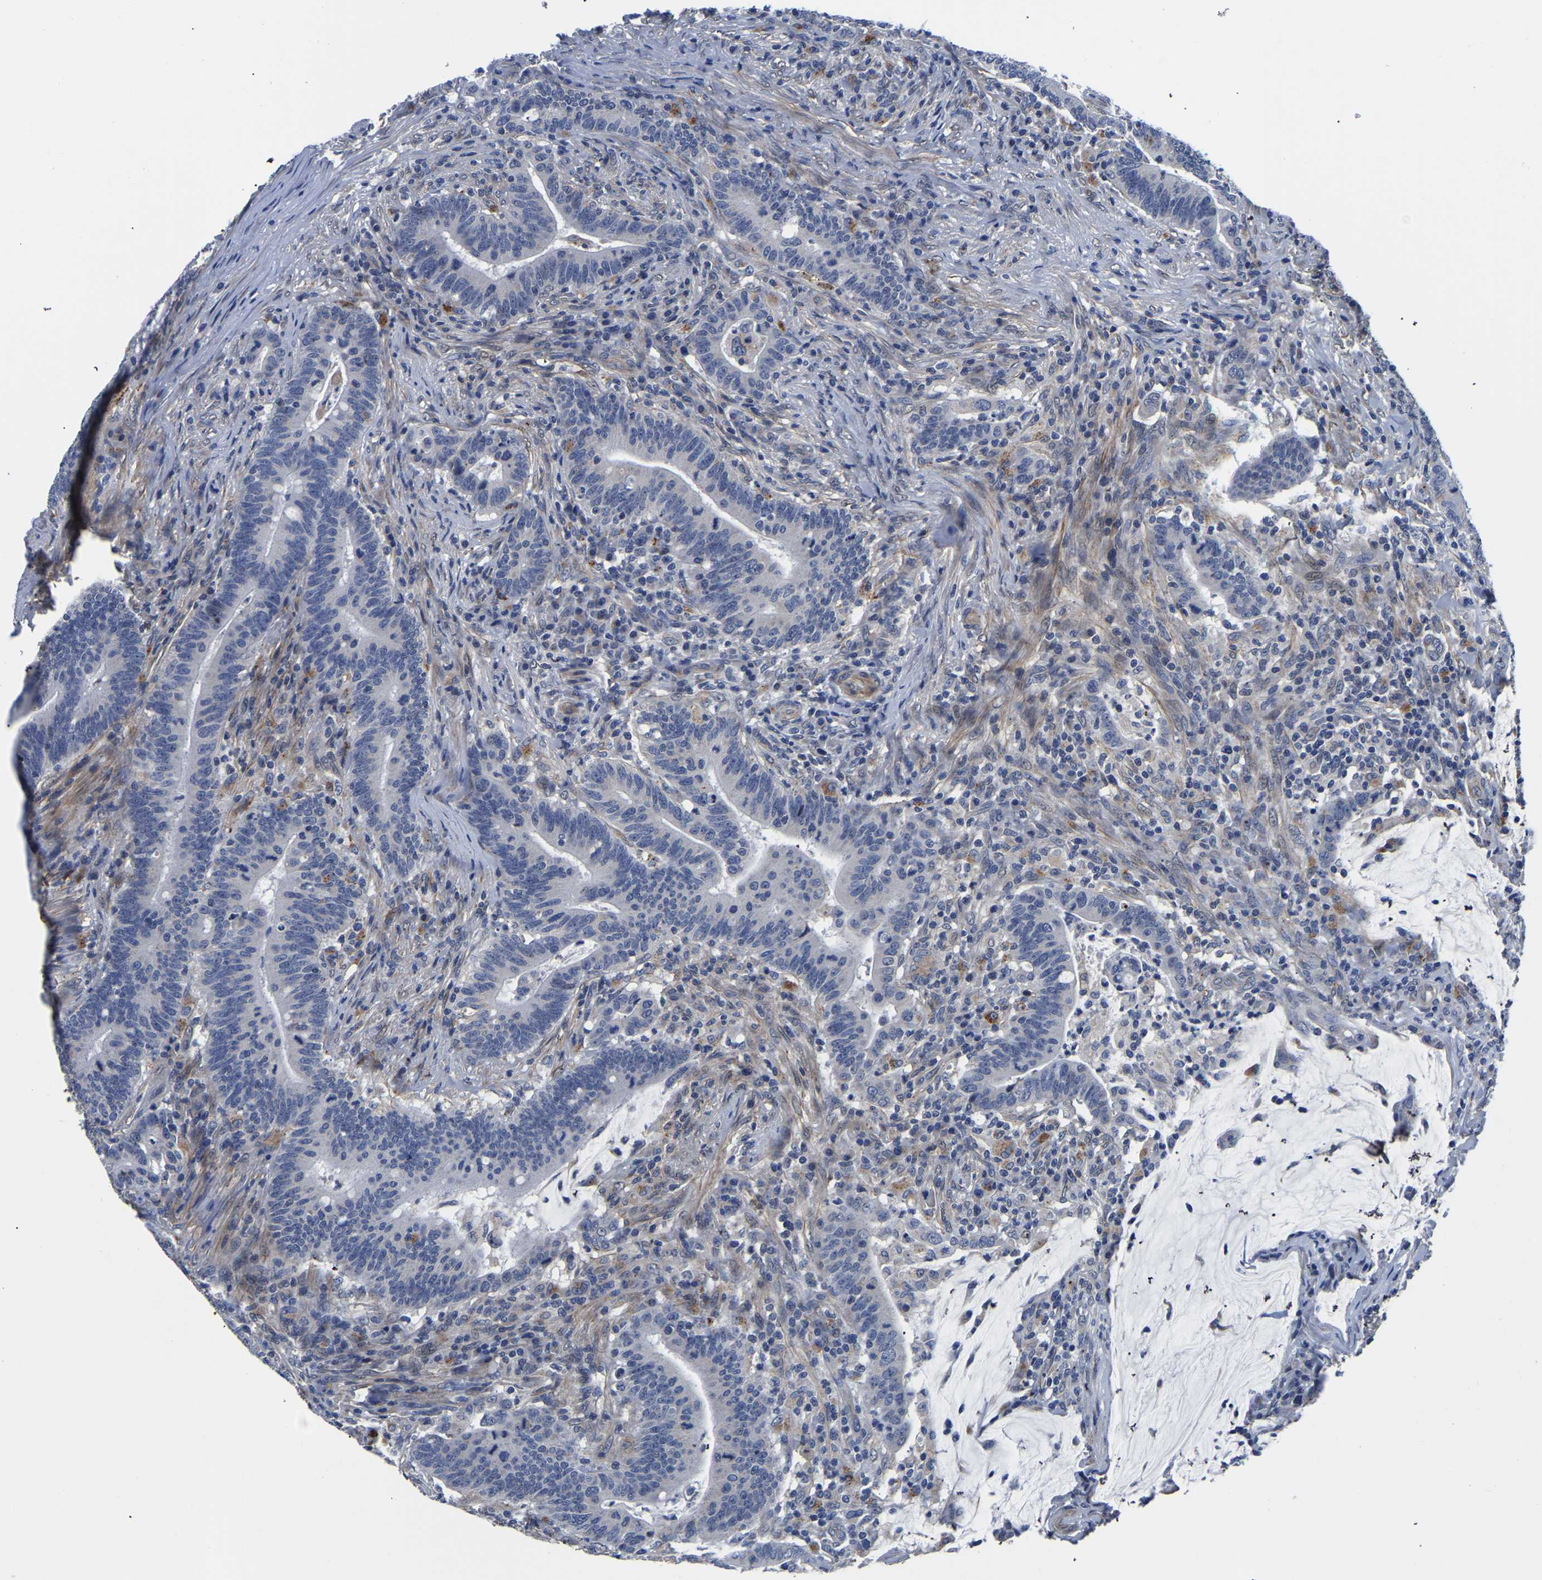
{"staining": {"intensity": "negative", "quantity": "none", "location": "none"}, "tissue": "colorectal cancer", "cell_type": "Tumor cells", "image_type": "cancer", "snomed": [{"axis": "morphology", "description": "Normal tissue, NOS"}, {"axis": "morphology", "description": "Adenocarcinoma, NOS"}, {"axis": "topography", "description": "Colon"}], "caption": "DAB (3,3'-diaminobenzidine) immunohistochemical staining of colorectal adenocarcinoma displays no significant expression in tumor cells. (DAB (3,3'-diaminobenzidine) immunohistochemistry (IHC) with hematoxylin counter stain).", "gene": "PDLIM7", "patient": {"sex": "female", "age": 66}}